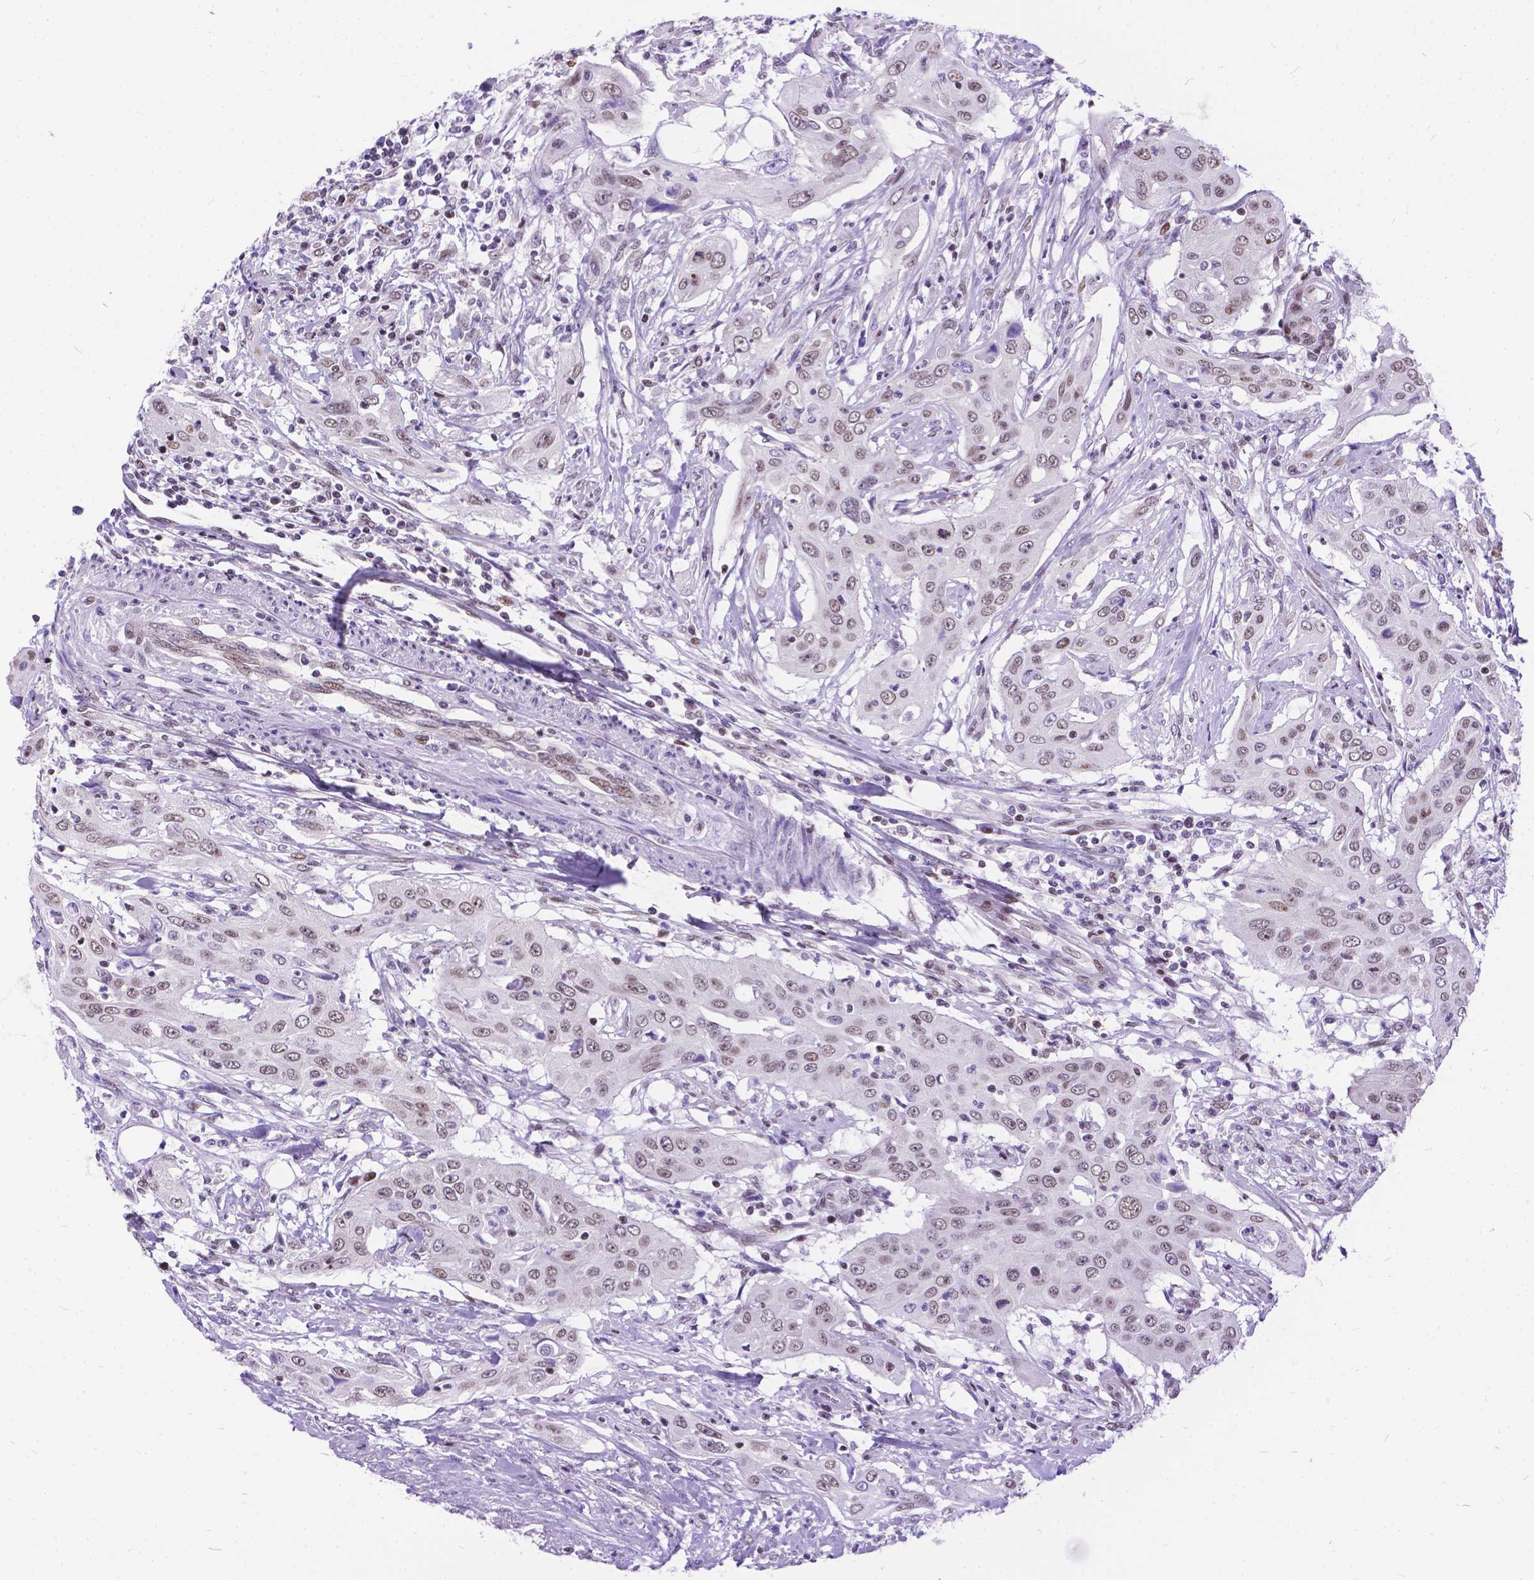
{"staining": {"intensity": "weak", "quantity": "25%-75%", "location": "nuclear"}, "tissue": "urothelial cancer", "cell_type": "Tumor cells", "image_type": "cancer", "snomed": [{"axis": "morphology", "description": "Urothelial carcinoma, High grade"}, {"axis": "topography", "description": "Urinary bladder"}], "caption": "Protein expression analysis of urothelial cancer shows weak nuclear positivity in approximately 25%-75% of tumor cells.", "gene": "FAM124B", "patient": {"sex": "male", "age": 82}}